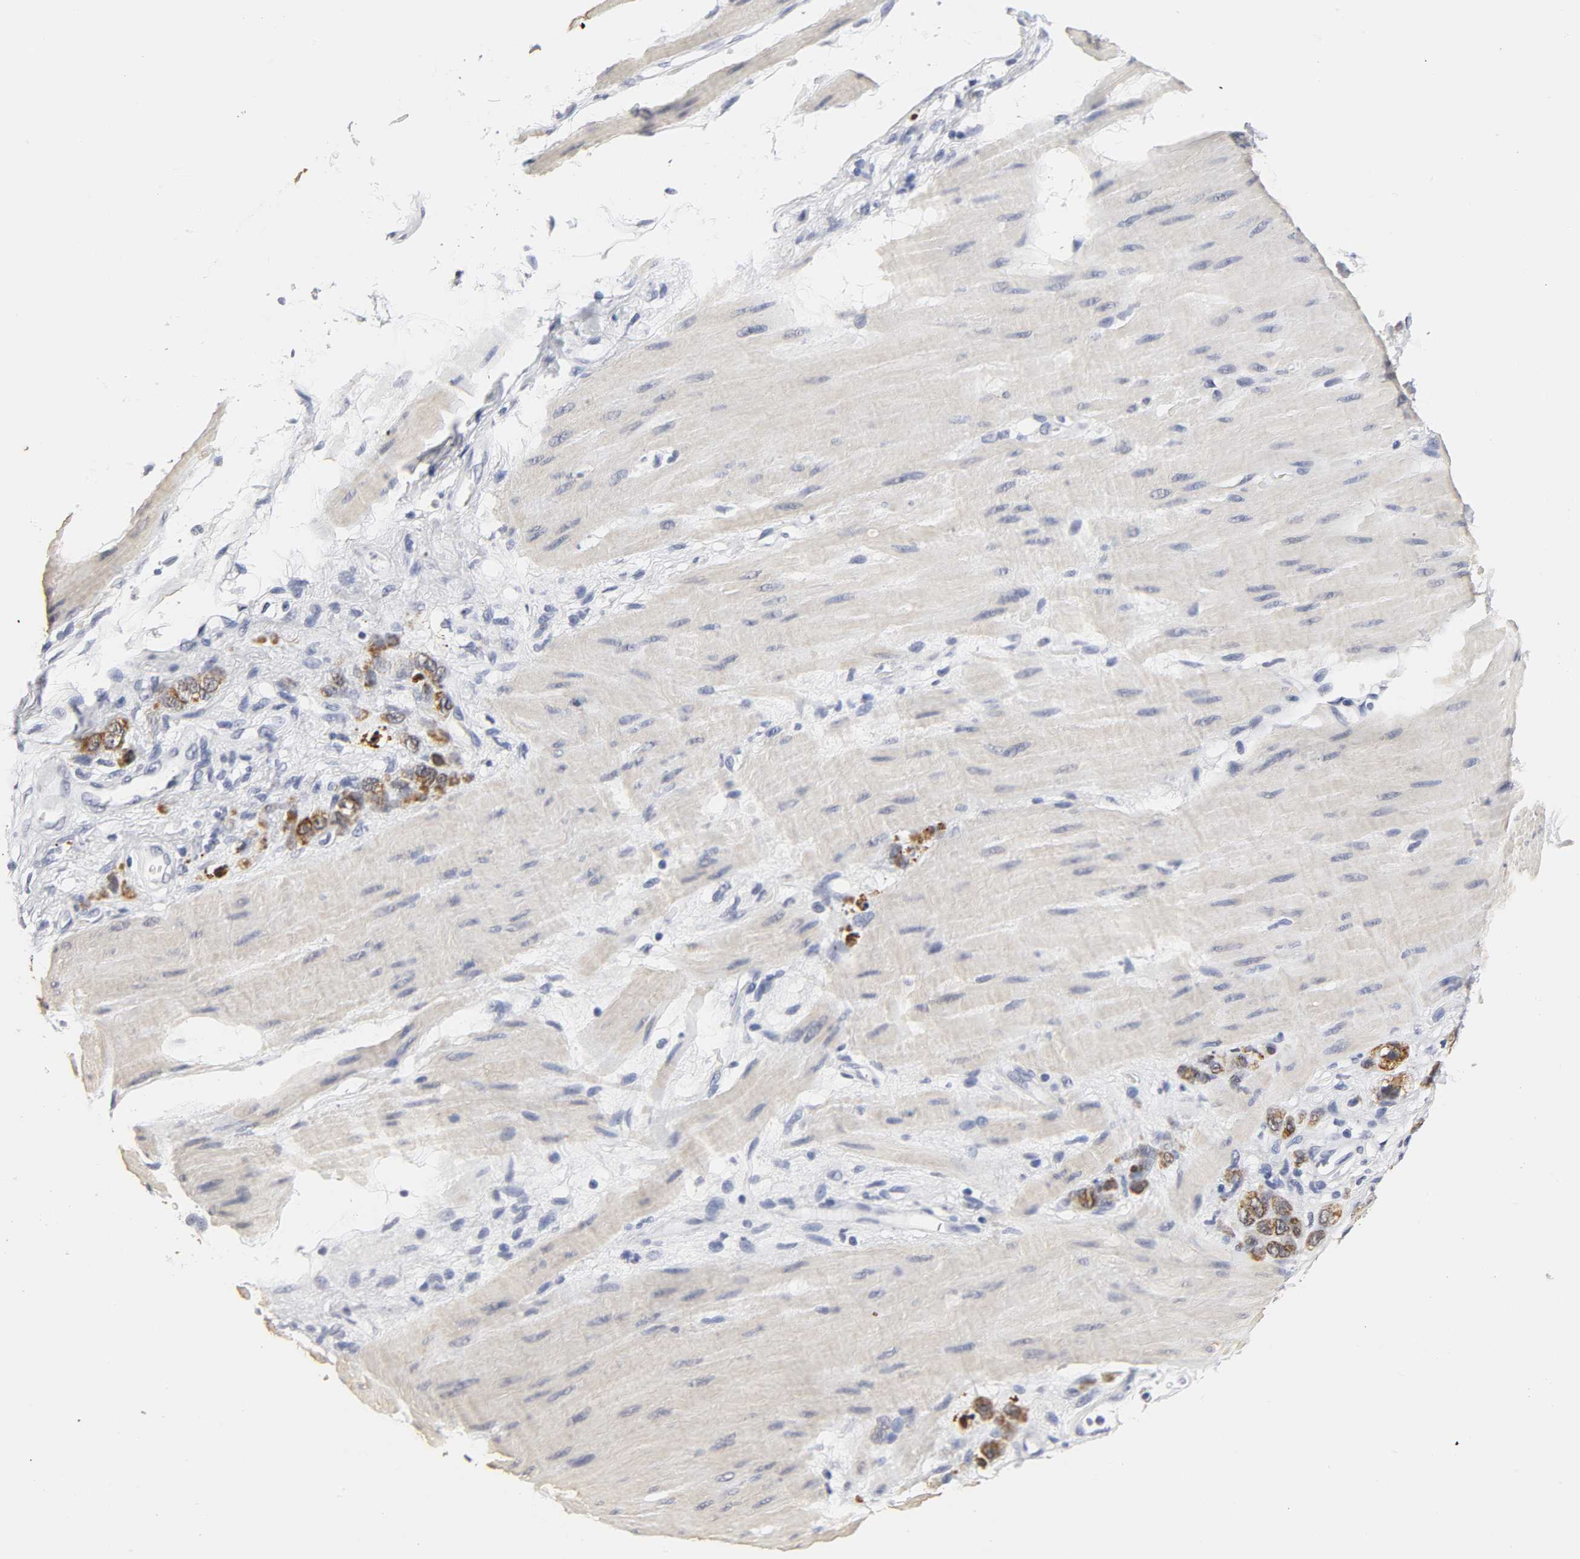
{"staining": {"intensity": "strong", "quantity": ">75%", "location": "cytoplasmic/membranous"}, "tissue": "stomach cancer", "cell_type": "Tumor cells", "image_type": "cancer", "snomed": [{"axis": "morphology", "description": "Adenocarcinoma, NOS"}, {"axis": "topography", "description": "Stomach"}], "caption": "Immunohistochemical staining of human stomach adenocarcinoma displays high levels of strong cytoplasmic/membranous expression in about >75% of tumor cells.", "gene": "GRHL2", "patient": {"sex": "male", "age": 82}}